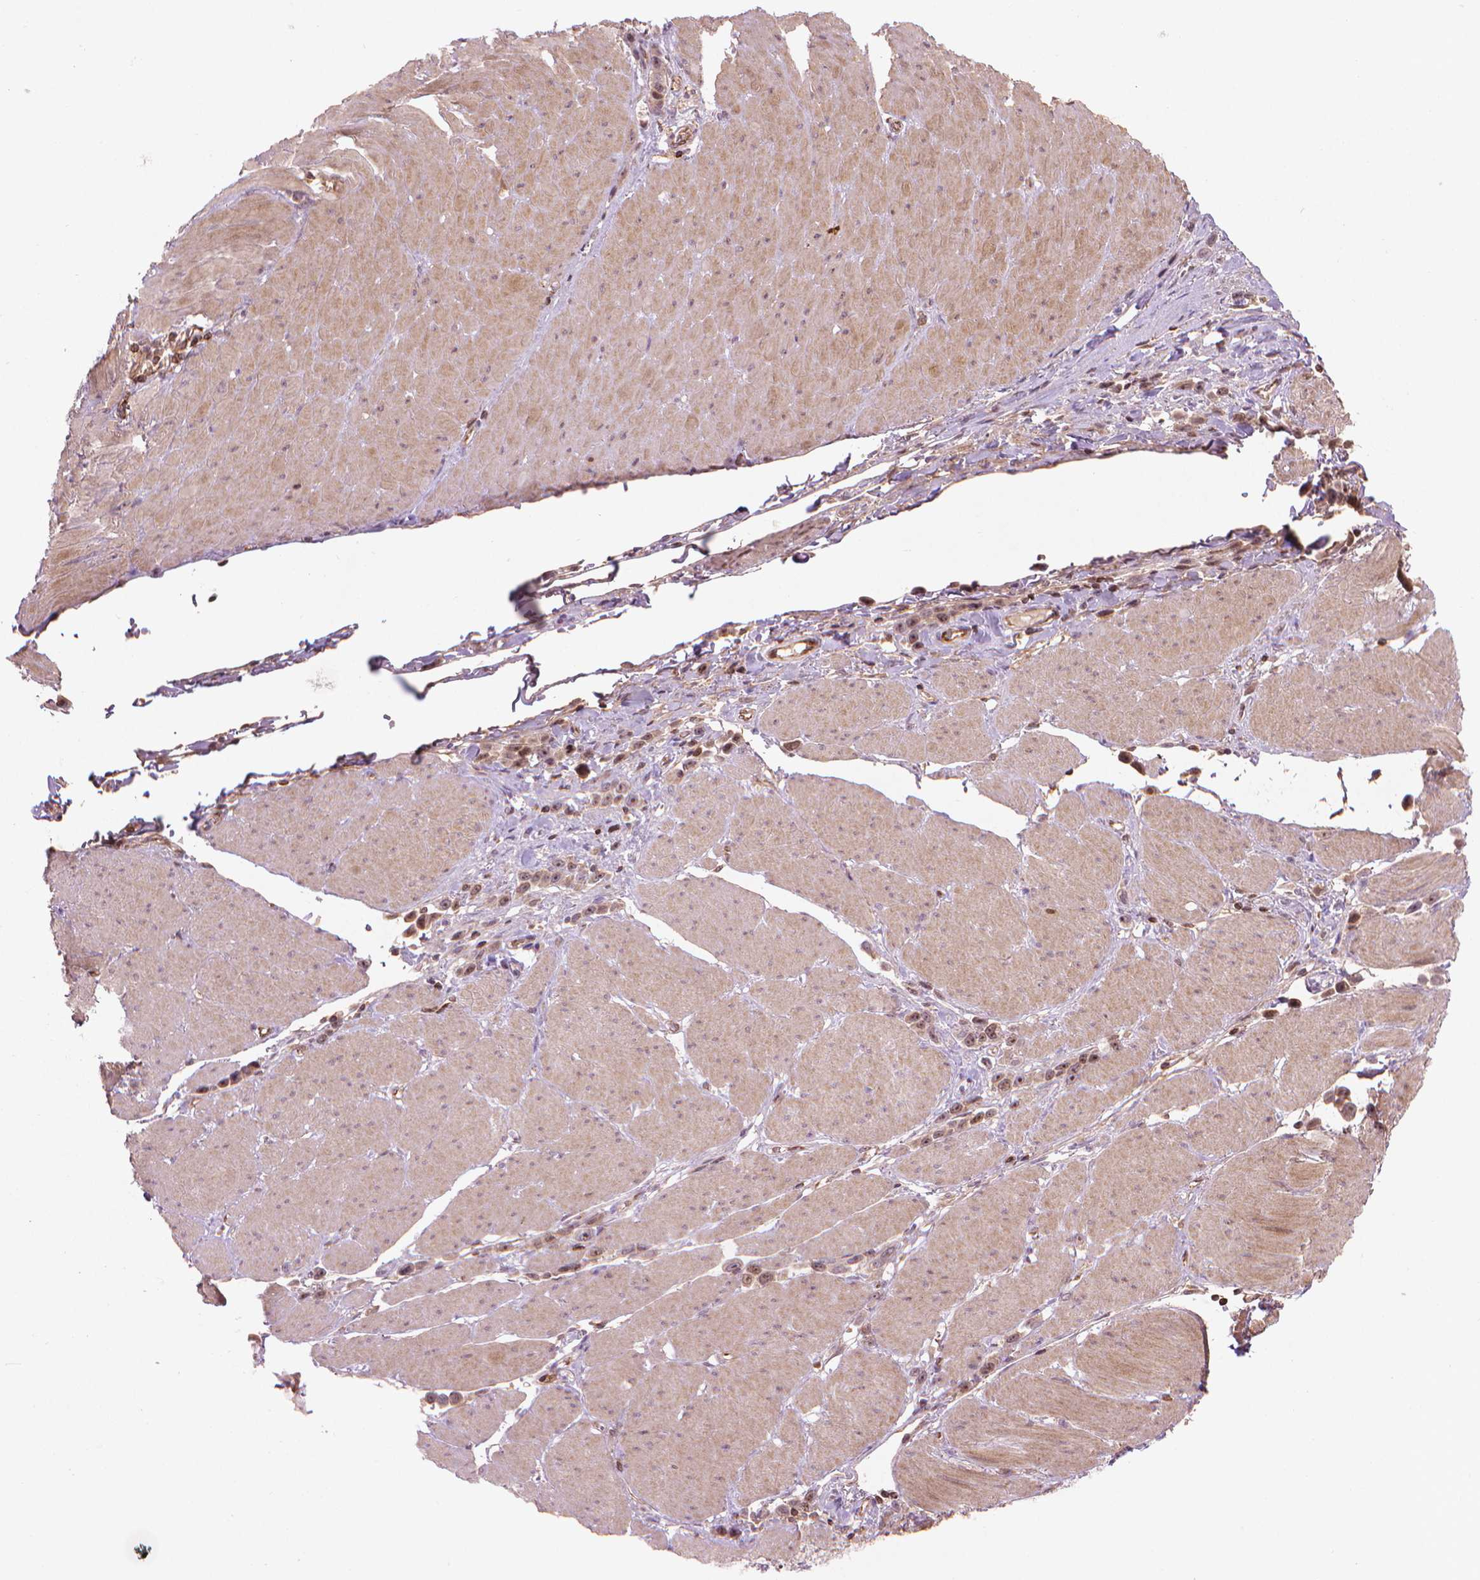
{"staining": {"intensity": "weak", "quantity": ">75%", "location": "nuclear"}, "tissue": "stomach cancer", "cell_type": "Tumor cells", "image_type": "cancer", "snomed": [{"axis": "morphology", "description": "Adenocarcinoma, NOS"}, {"axis": "topography", "description": "Stomach"}], "caption": "Human stomach cancer stained with a brown dye exhibits weak nuclear positive positivity in about >75% of tumor cells.", "gene": "SMC2", "patient": {"sex": "male", "age": 47}}